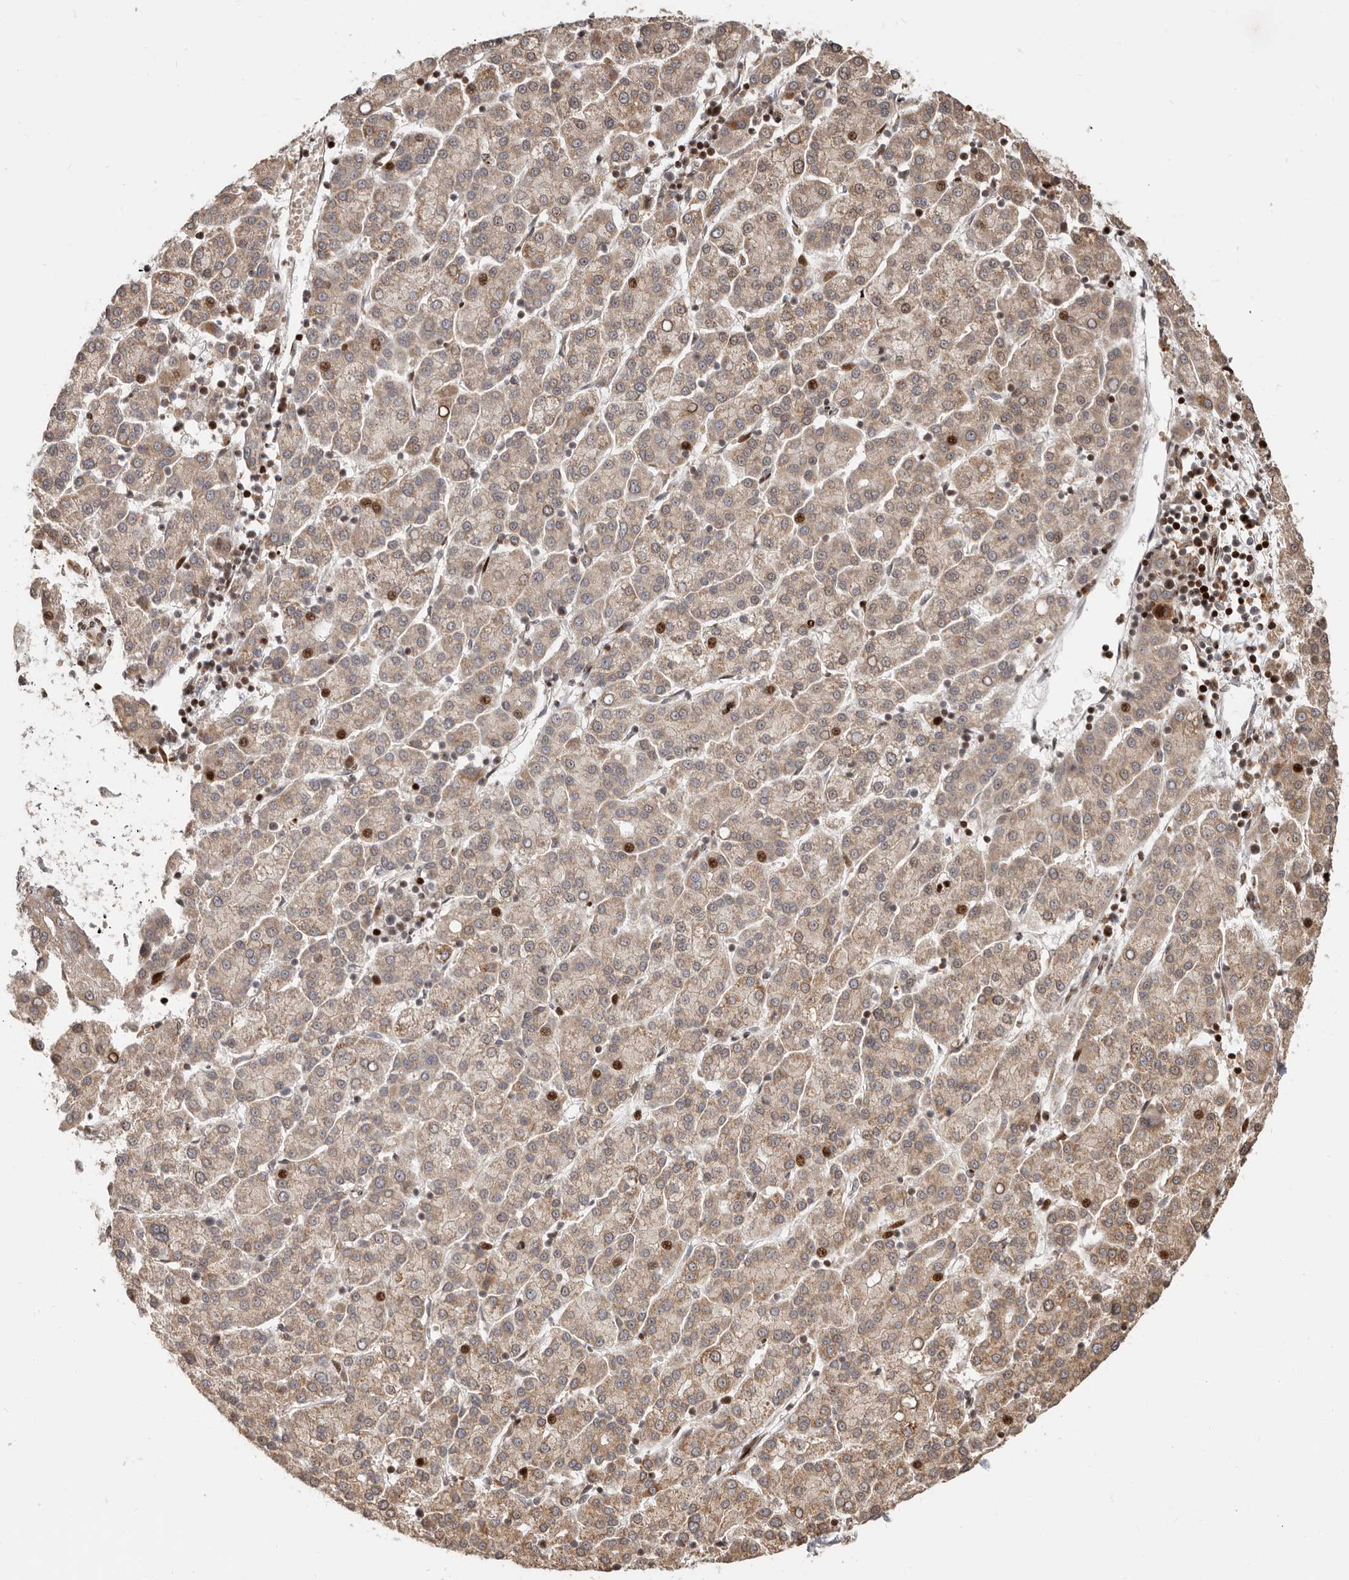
{"staining": {"intensity": "moderate", "quantity": ">75%", "location": "cytoplasmic/membranous"}, "tissue": "liver cancer", "cell_type": "Tumor cells", "image_type": "cancer", "snomed": [{"axis": "morphology", "description": "Carcinoma, Hepatocellular, NOS"}, {"axis": "topography", "description": "Liver"}], "caption": "Human liver hepatocellular carcinoma stained with a brown dye displays moderate cytoplasmic/membranous positive staining in approximately >75% of tumor cells.", "gene": "TRIM4", "patient": {"sex": "female", "age": 58}}